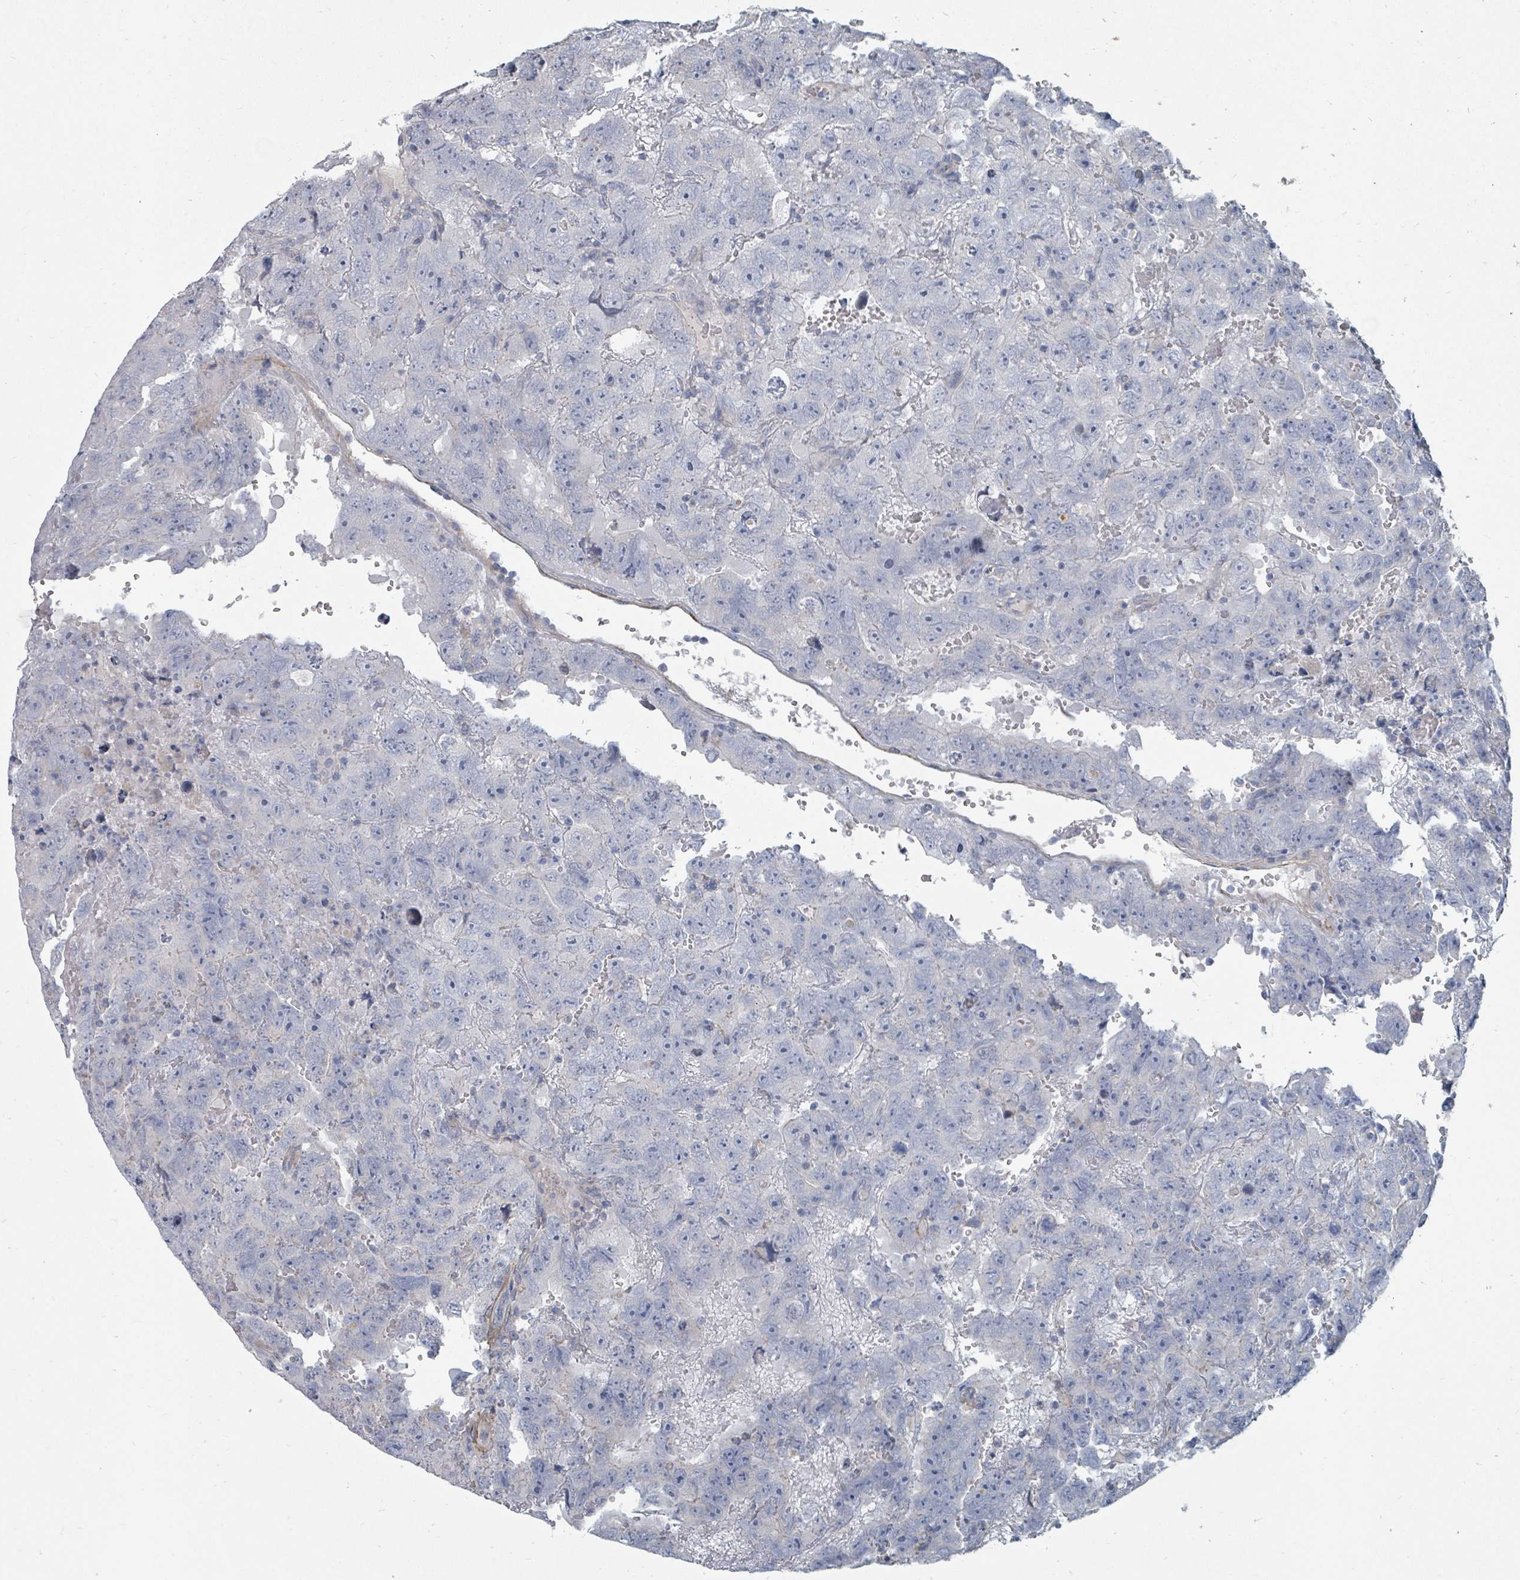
{"staining": {"intensity": "negative", "quantity": "none", "location": "none"}, "tissue": "testis cancer", "cell_type": "Tumor cells", "image_type": "cancer", "snomed": [{"axis": "morphology", "description": "Carcinoma, Embryonal, NOS"}, {"axis": "topography", "description": "Testis"}], "caption": "Tumor cells show no significant protein positivity in testis cancer (embryonal carcinoma). Brightfield microscopy of IHC stained with DAB (3,3'-diaminobenzidine) (brown) and hematoxylin (blue), captured at high magnification.", "gene": "ARGFX", "patient": {"sex": "male", "age": 45}}